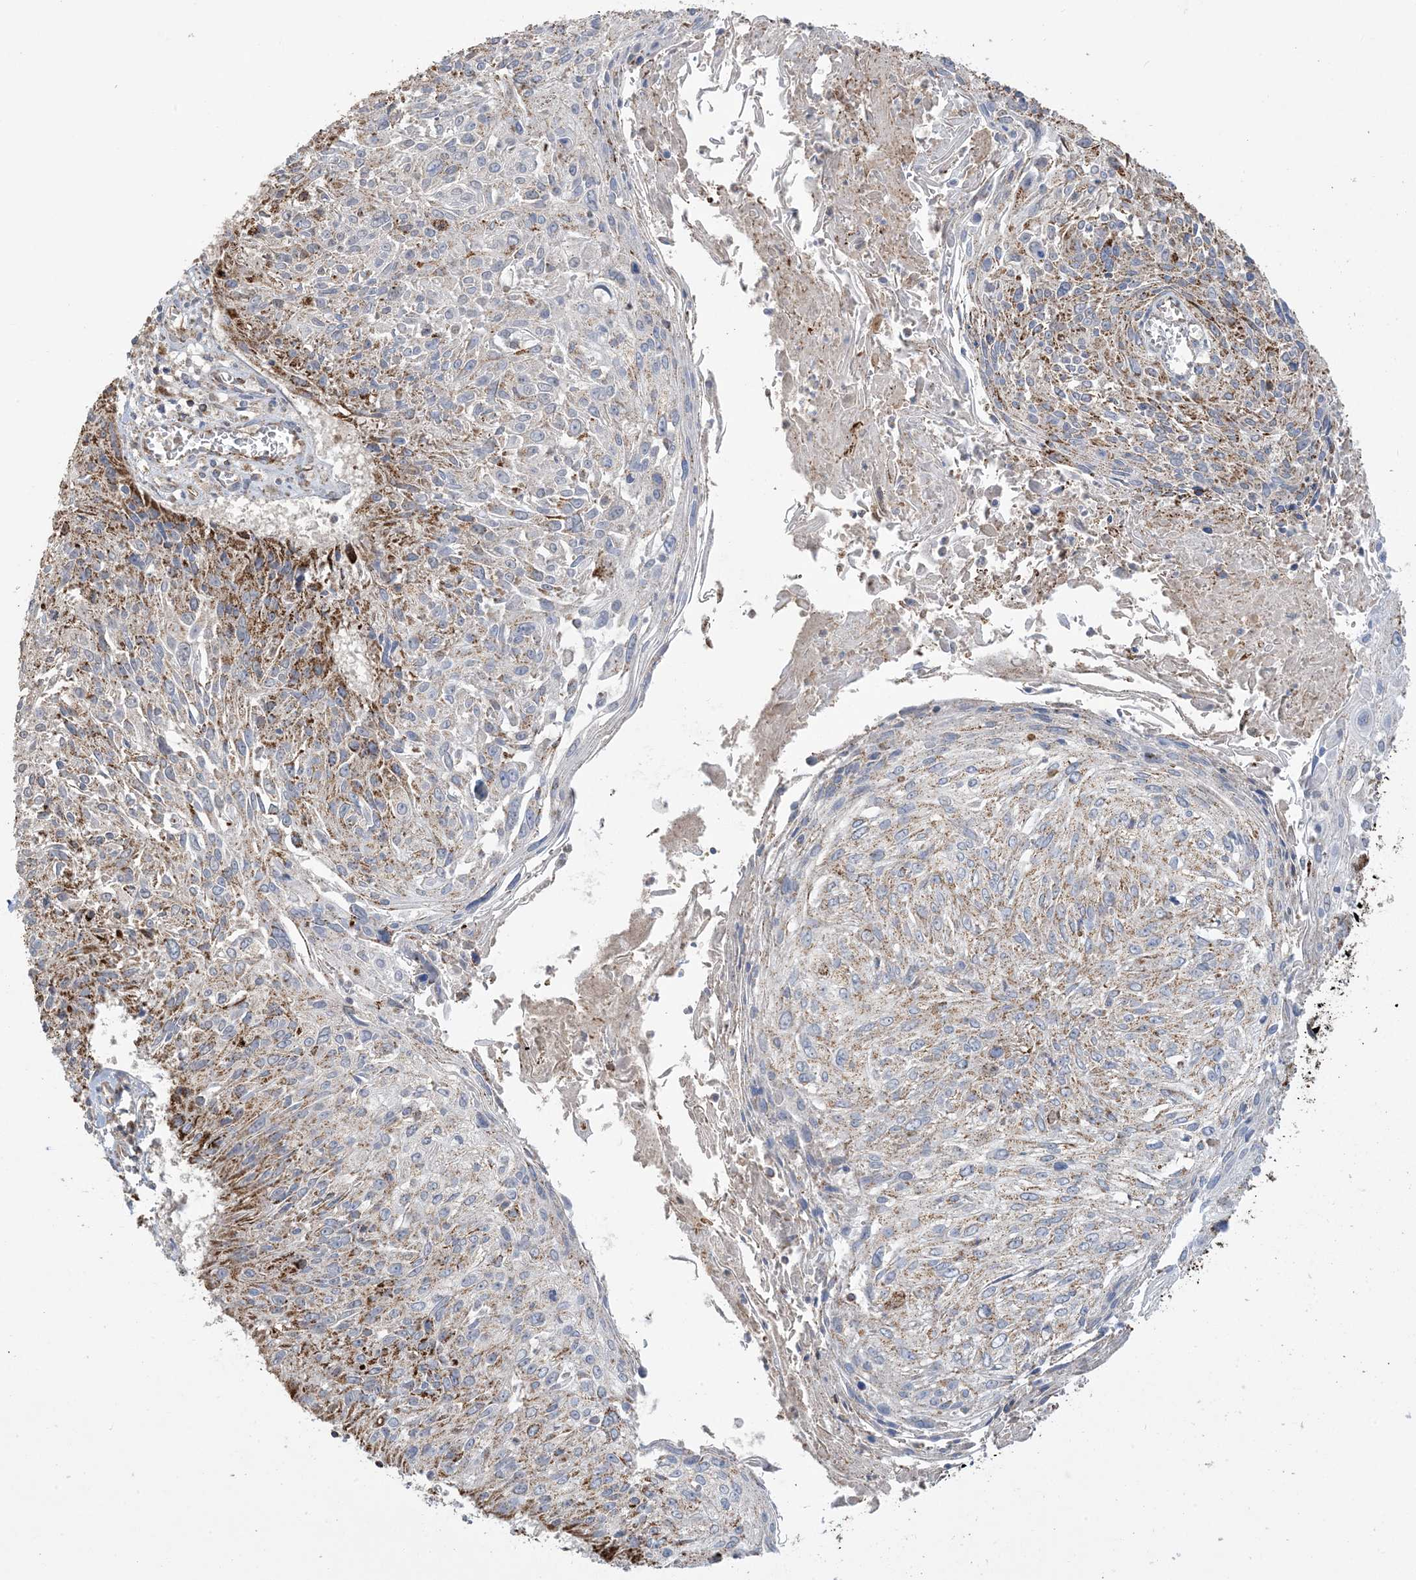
{"staining": {"intensity": "moderate", "quantity": "25%-75%", "location": "cytoplasmic/membranous"}, "tissue": "cervical cancer", "cell_type": "Tumor cells", "image_type": "cancer", "snomed": [{"axis": "morphology", "description": "Squamous cell carcinoma, NOS"}, {"axis": "topography", "description": "Cervix"}], "caption": "Immunohistochemistry (IHC) histopathology image of neoplastic tissue: squamous cell carcinoma (cervical) stained using immunohistochemistry shows medium levels of moderate protein expression localized specifically in the cytoplasmic/membranous of tumor cells, appearing as a cytoplasmic/membranous brown color.", "gene": "AGA", "patient": {"sex": "female", "age": 51}}